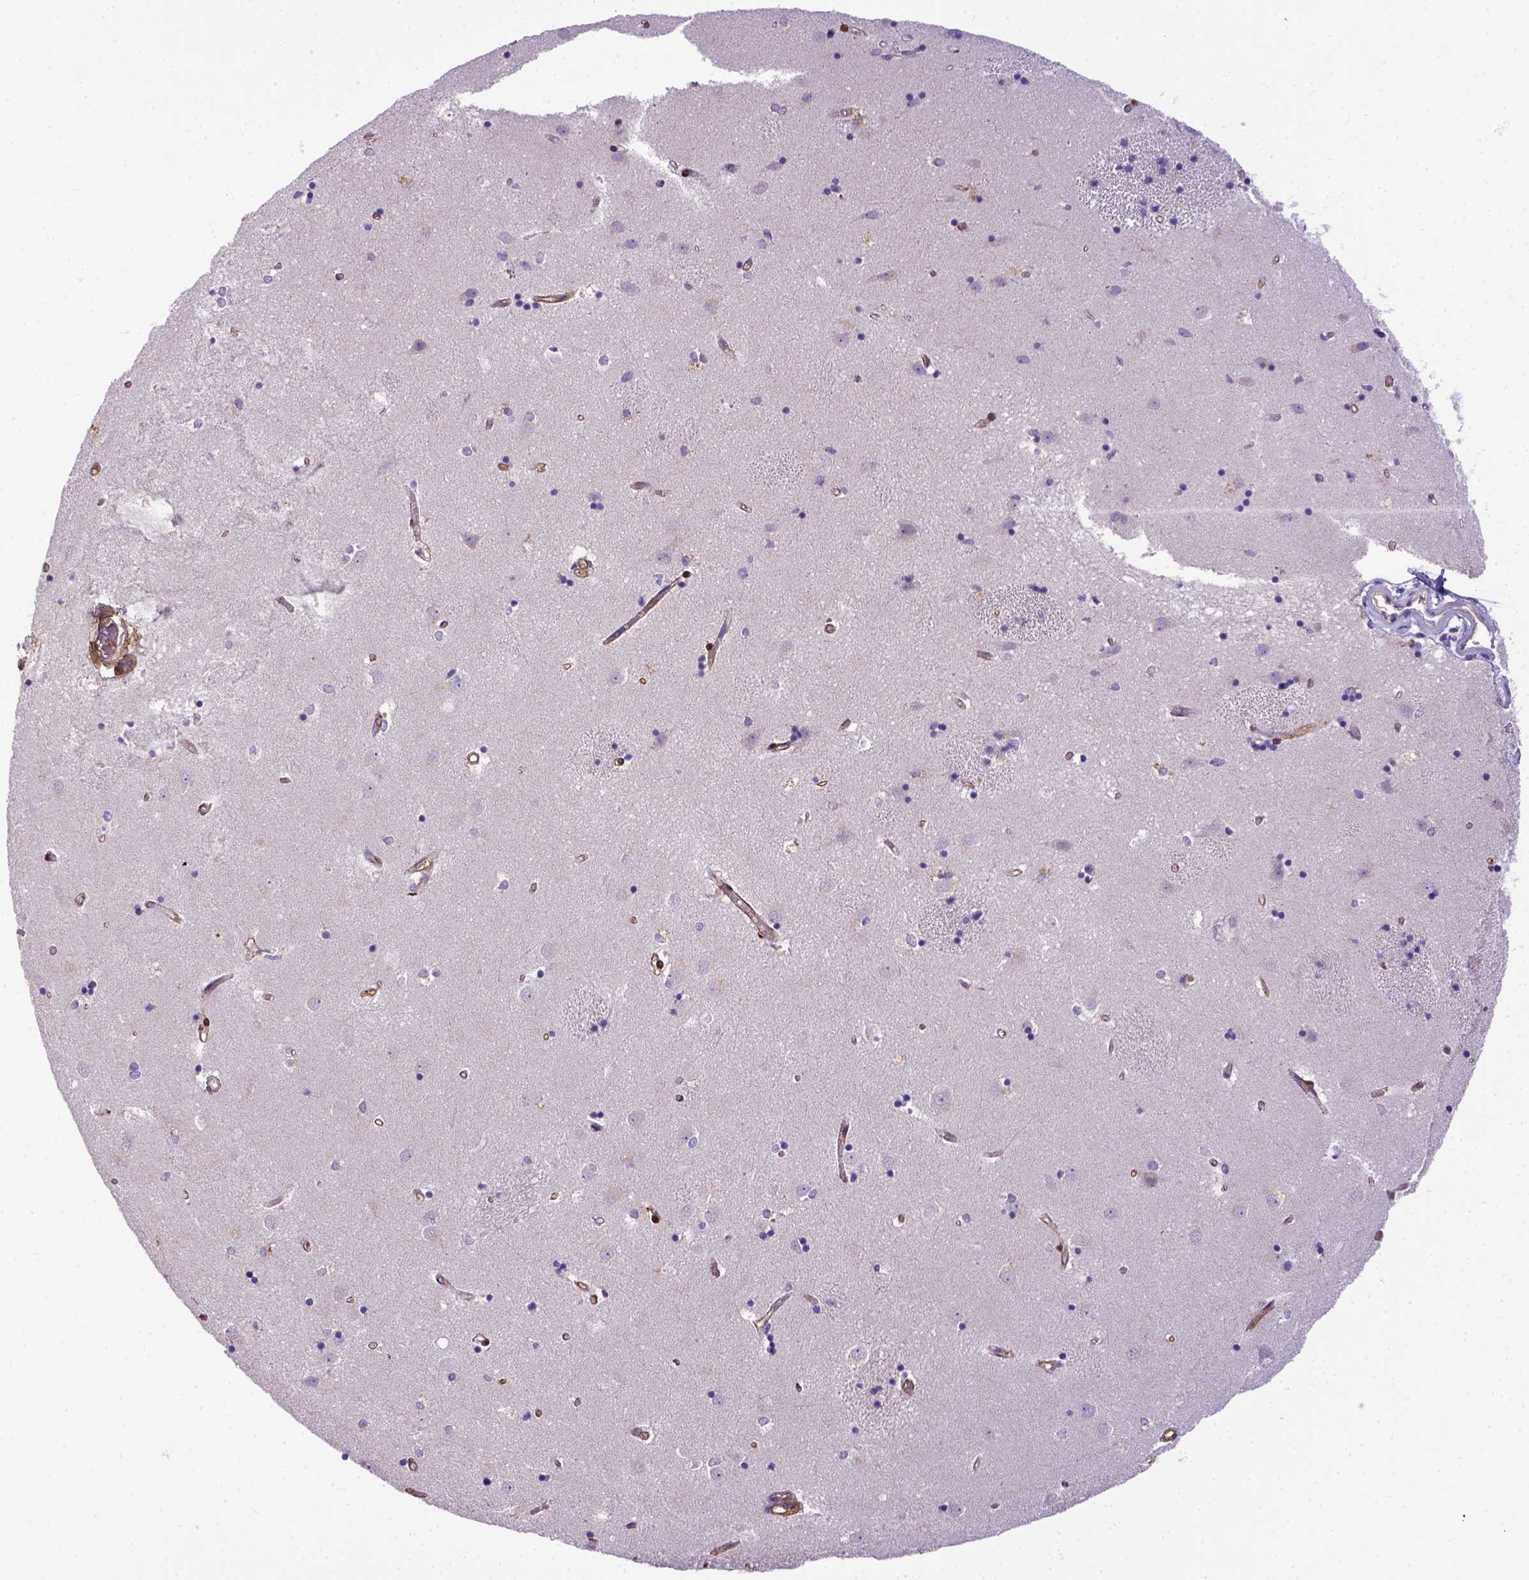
{"staining": {"intensity": "negative", "quantity": "none", "location": "none"}, "tissue": "caudate", "cell_type": "Glial cells", "image_type": "normal", "snomed": [{"axis": "morphology", "description": "Normal tissue, NOS"}, {"axis": "topography", "description": "Lateral ventricle wall"}], "caption": "Immunohistochemistry (IHC) image of benign human caudate stained for a protein (brown), which exhibits no positivity in glial cells.", "gene": "BTN1A1", "patient": {"sex": "male", "age": 54}}